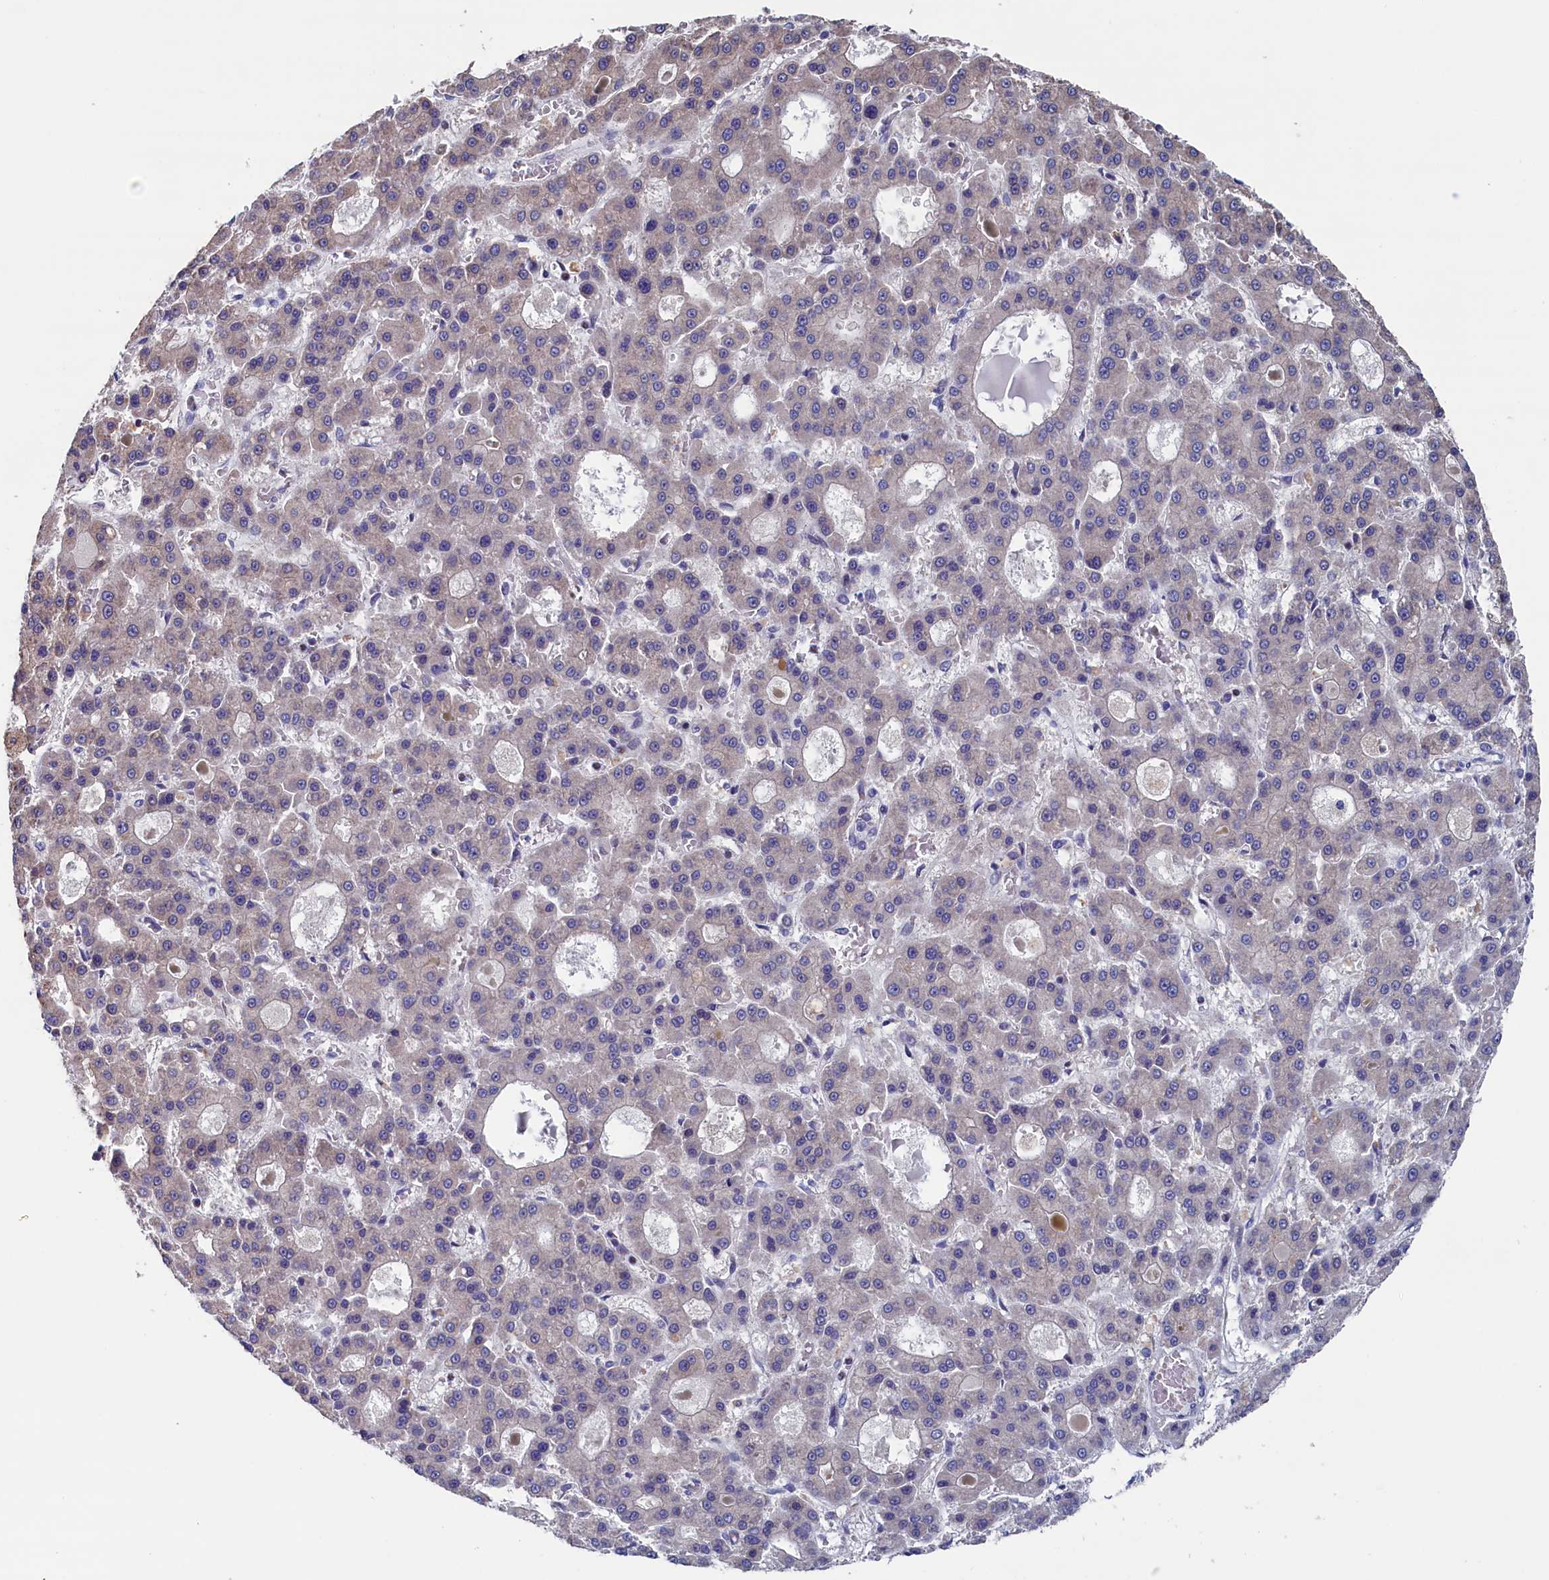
{"staining": {"intensity": "negative", "quantity": "none", "location": "none"}, "tissue": "liver cancer", "cell_type": "Tumor cells", "image_type": "cancer", "snomed": [{"axis": "morphology", "description": "Carcinoma, Hepatocellular, NOS"}, {"axis": "topography", "description": "Liver"}], "caption": "Immunohistochemistry of liver cancer exhibits no expression in tumor cells. (DAB (3,3'-diaminobenzidine) IHC with hematoxylin counter stain).", "gene": "SPATA13", "patient": {"sex": "male", "age": 70}}